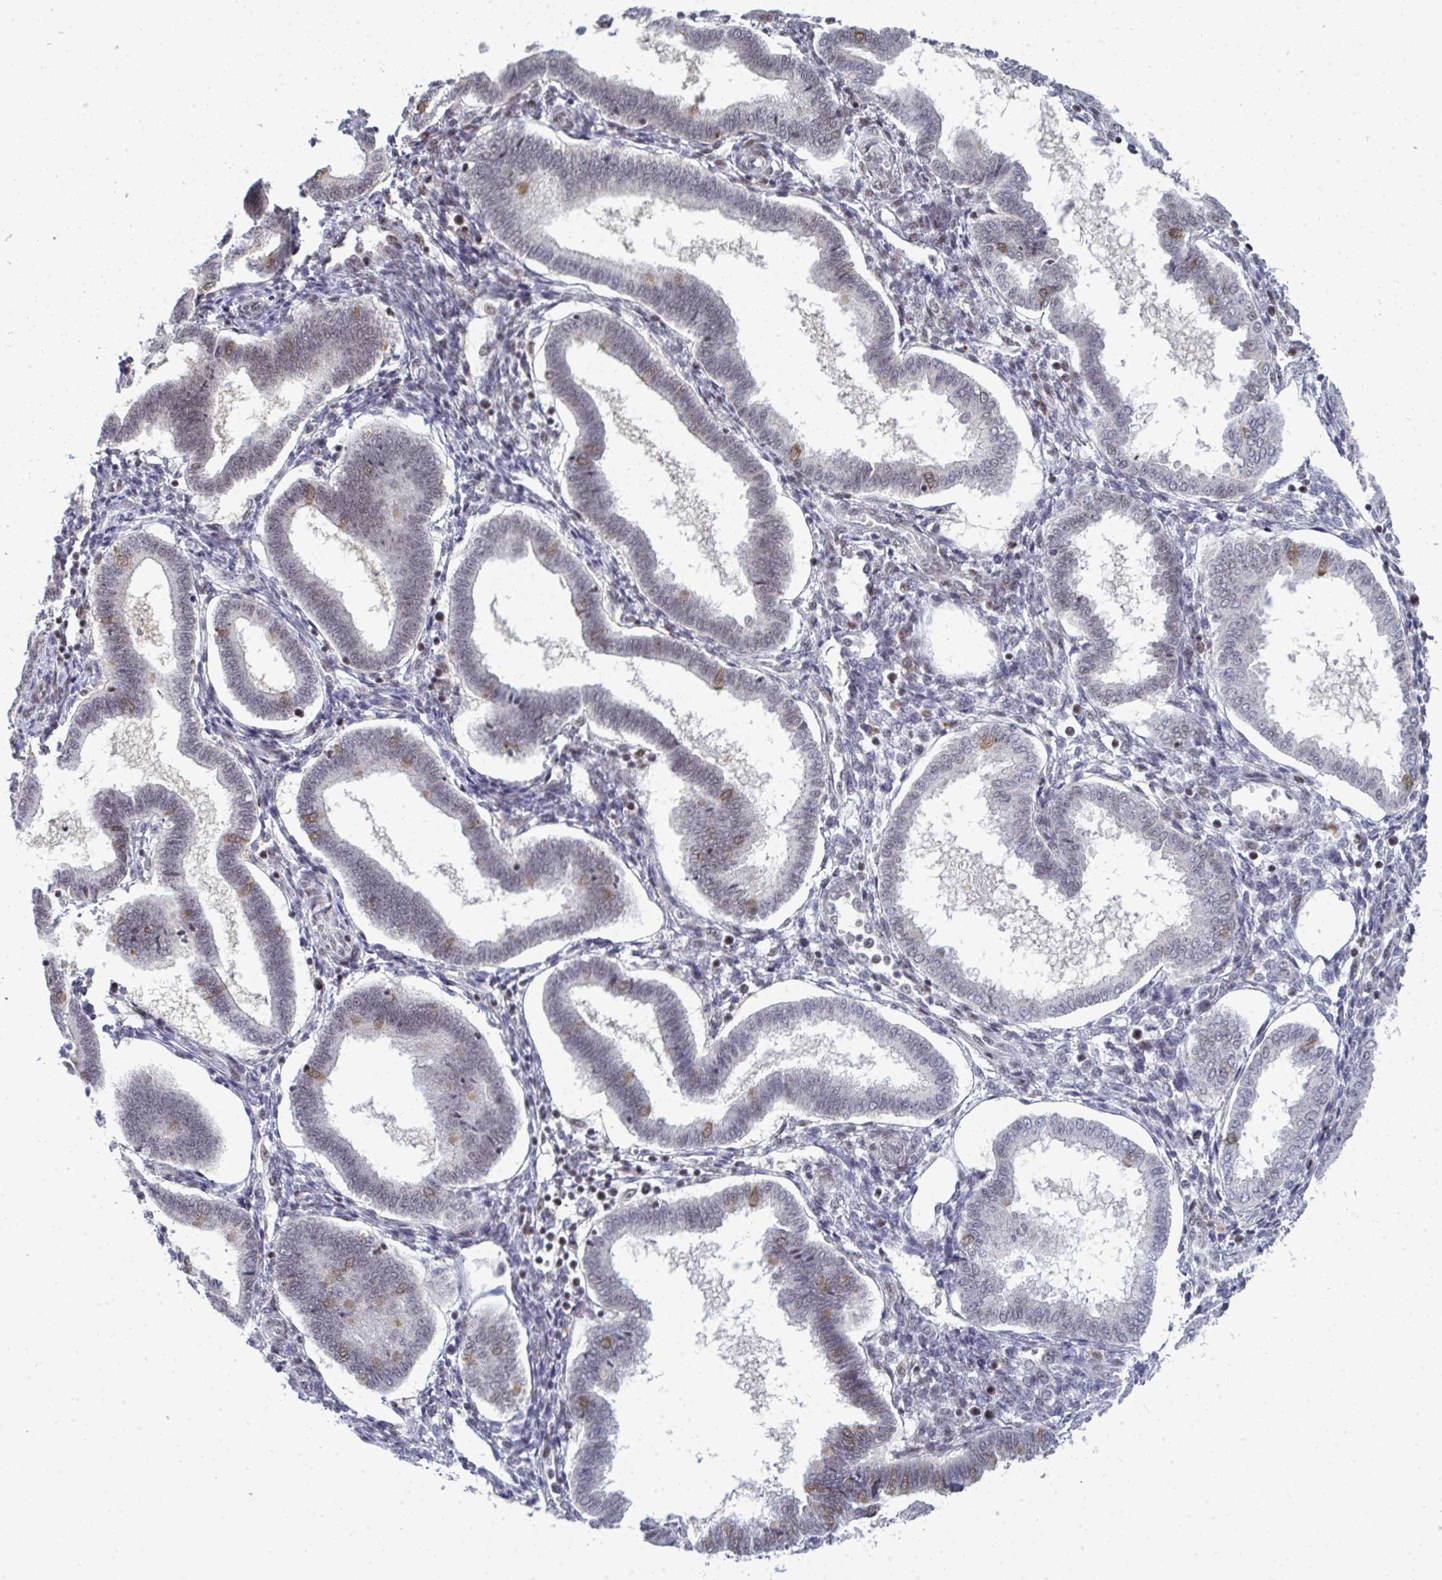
{"staining": {"intensity": "negative", "quantity": "none", "location": "none"}, "tissue": "endometrium", "cell_type": "Cells in endometrial stroma", "image_type": "normal", "snomed": [{"axis": "morphology", "description": "Normal tissue, NOS"}, {"axis": "topography", "description": "Endometrium"}], "caption": "Photomicrograph shows no protein staining in cells in endometrial stroma of normal endometrium.", "gene": "ATF1", "patient": {"sex": "female", "age": 24}}